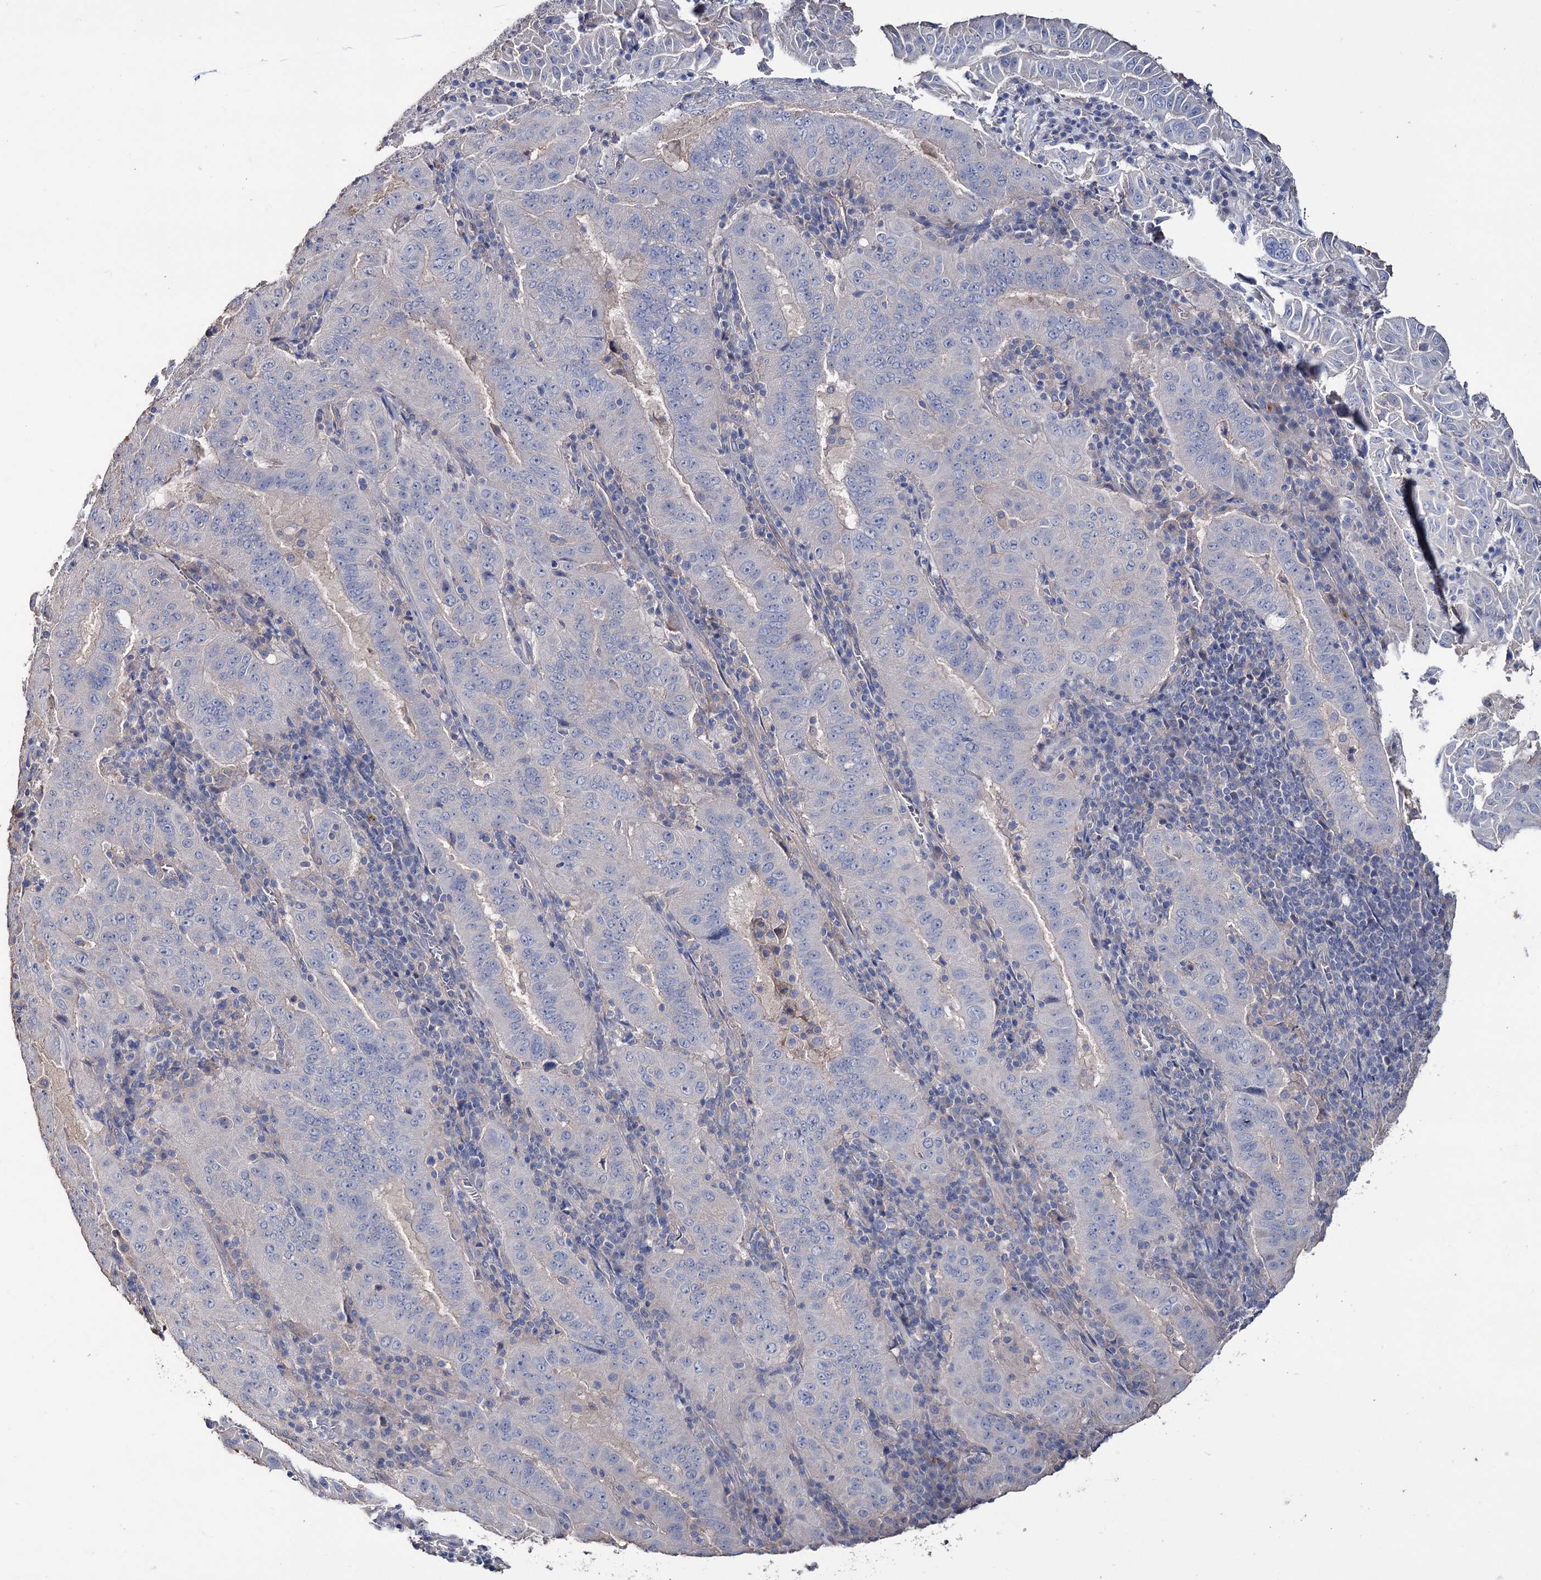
{"staining": {"intensity": "negative", "quantity": "none", "location": "none"}, "tissue": "pancreatic cancer", "cell_type": "Tumor cells", "image_type": "cancer", "snomed": [{"axis": "morphology", "description": "Adenocarcinoma, NOS"}, {"axis": "topography", "description": "Pancreas"}], "caption": "The IHC image has no significant staining in tumor cells of pancreatic adenocarcinoma tissue. (IHC, brightfield microscopy, high magnification).", "gene": "EPB41L5", "patient": {"sex": "male", "age": 63}}